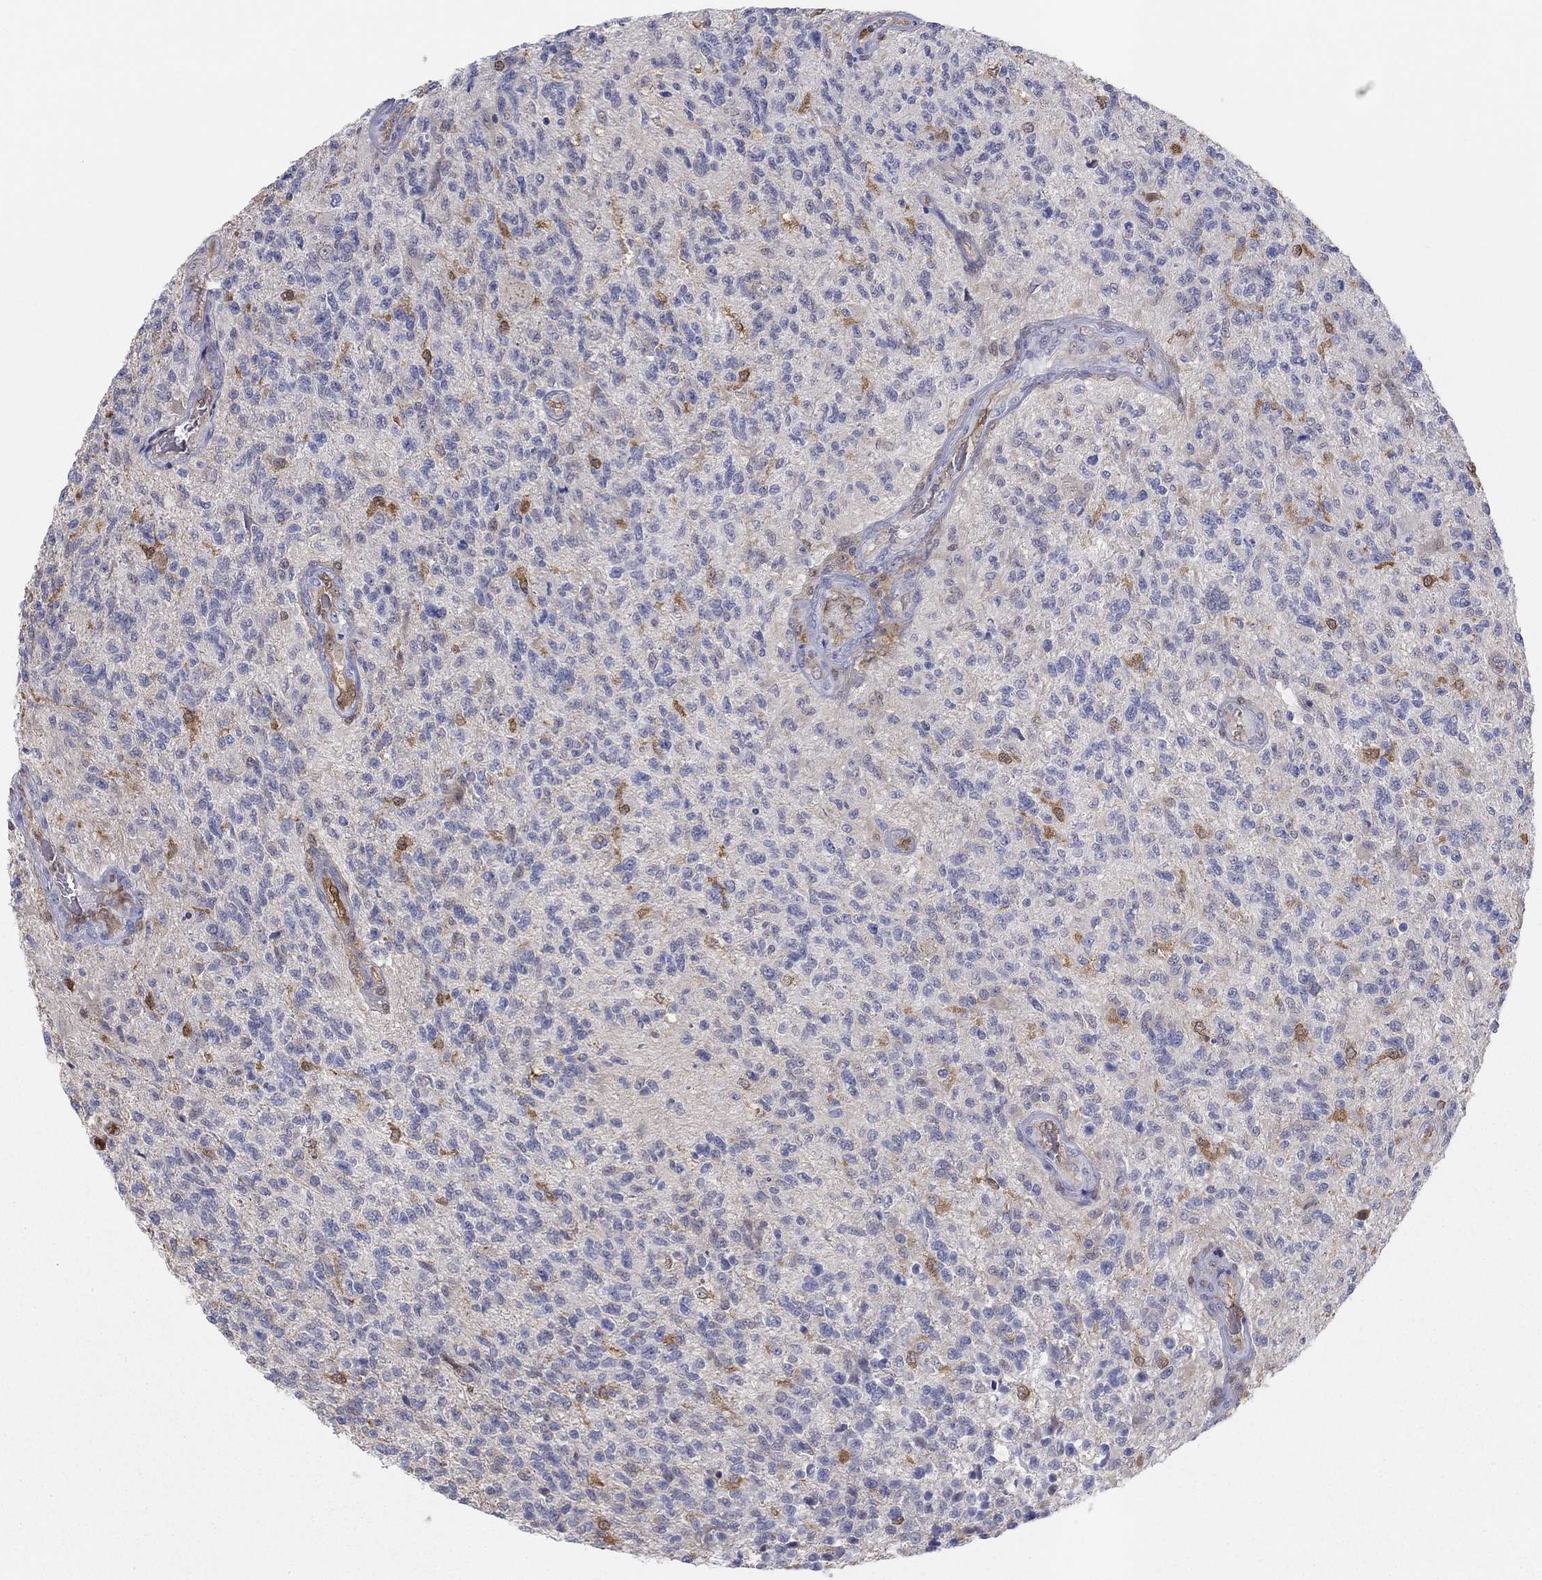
{"staining": {"intensity": "moderate", "quantity": "<25%", "location": "cytoplasmic/membranous"}, "tissue": "glioma", "cell_type": "Tumor cells", "image_type": "cancer", "snomed": [{"axis": "morphology", "description": "Glioma, malignant, High grade"}, {"axis": "topography", "description": "Brain"}], "caption": "Immunohistochemistry (IHC) histopathology image of malignant high-grade glioma stained for a protein (brown), which demonstrates low levels of moderate cytoplasmic/membranous expression in about <25% of tumor cells.", "gene": "PDXK", "patient": {"sex": "male", "age": 56}}